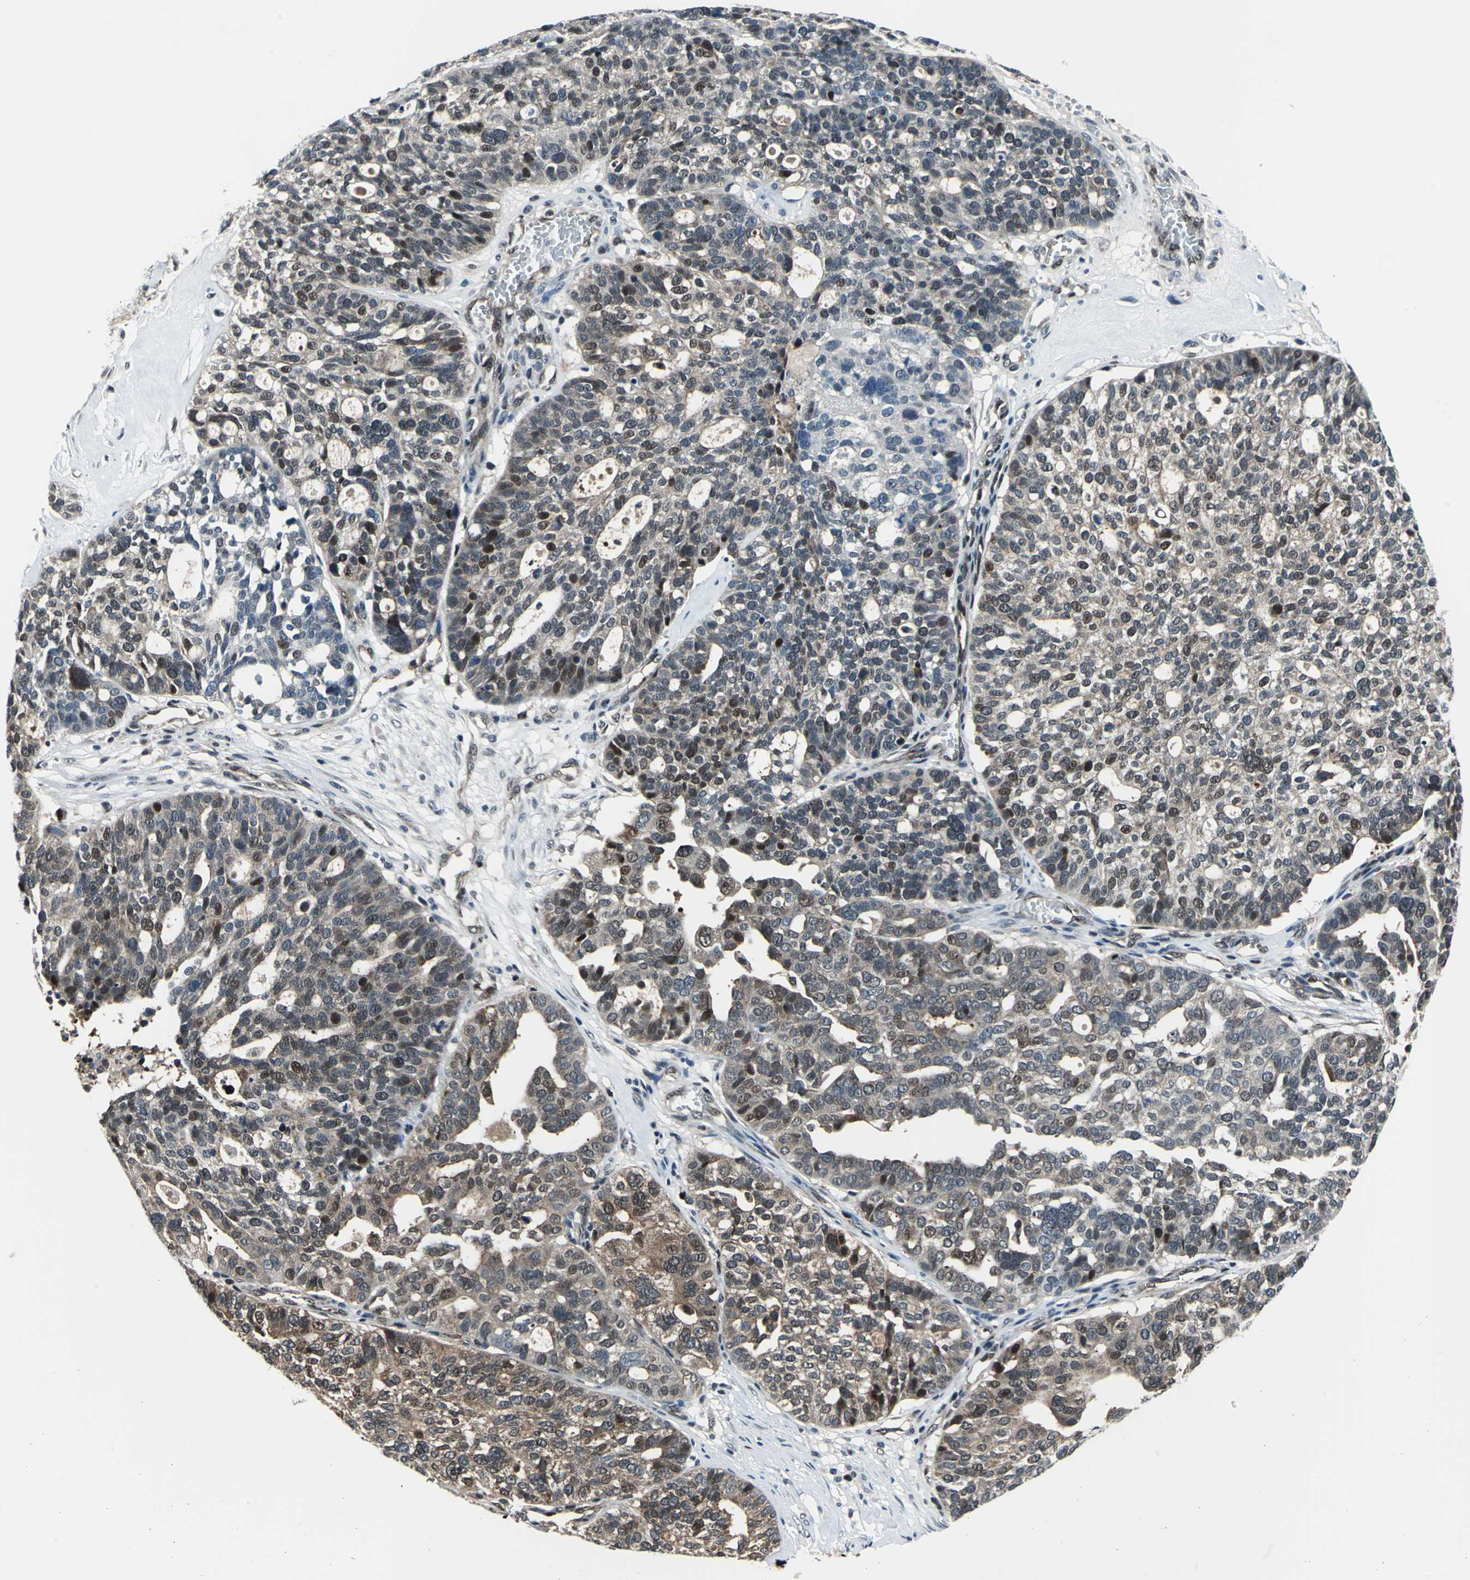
{"staining": {"intensity": "weak", "quantity": ">75%", "location": "cytoplasmic/membranous,nuclear"}, "tissue": "ovarian cancer", "cell_type": "Tumor cells", "image_type": "cancer", "snomed": [{"axis": "morphology", "description": "Cystadenocarcinoma, serous, NOS"}, {"axis": "topography", "description": "Ovary"}], "caption": "A histopathology image of human ovarian cancer (serous cystadenocarcinoma) stained for a protein displays weak cytoplasmic/membranous and nuclear brown staining in tumor cells. (IHC, brightfield microscopy, high magnification).", "gene": "POLR3K", "patient": {"sex": "female", "age": 59}}